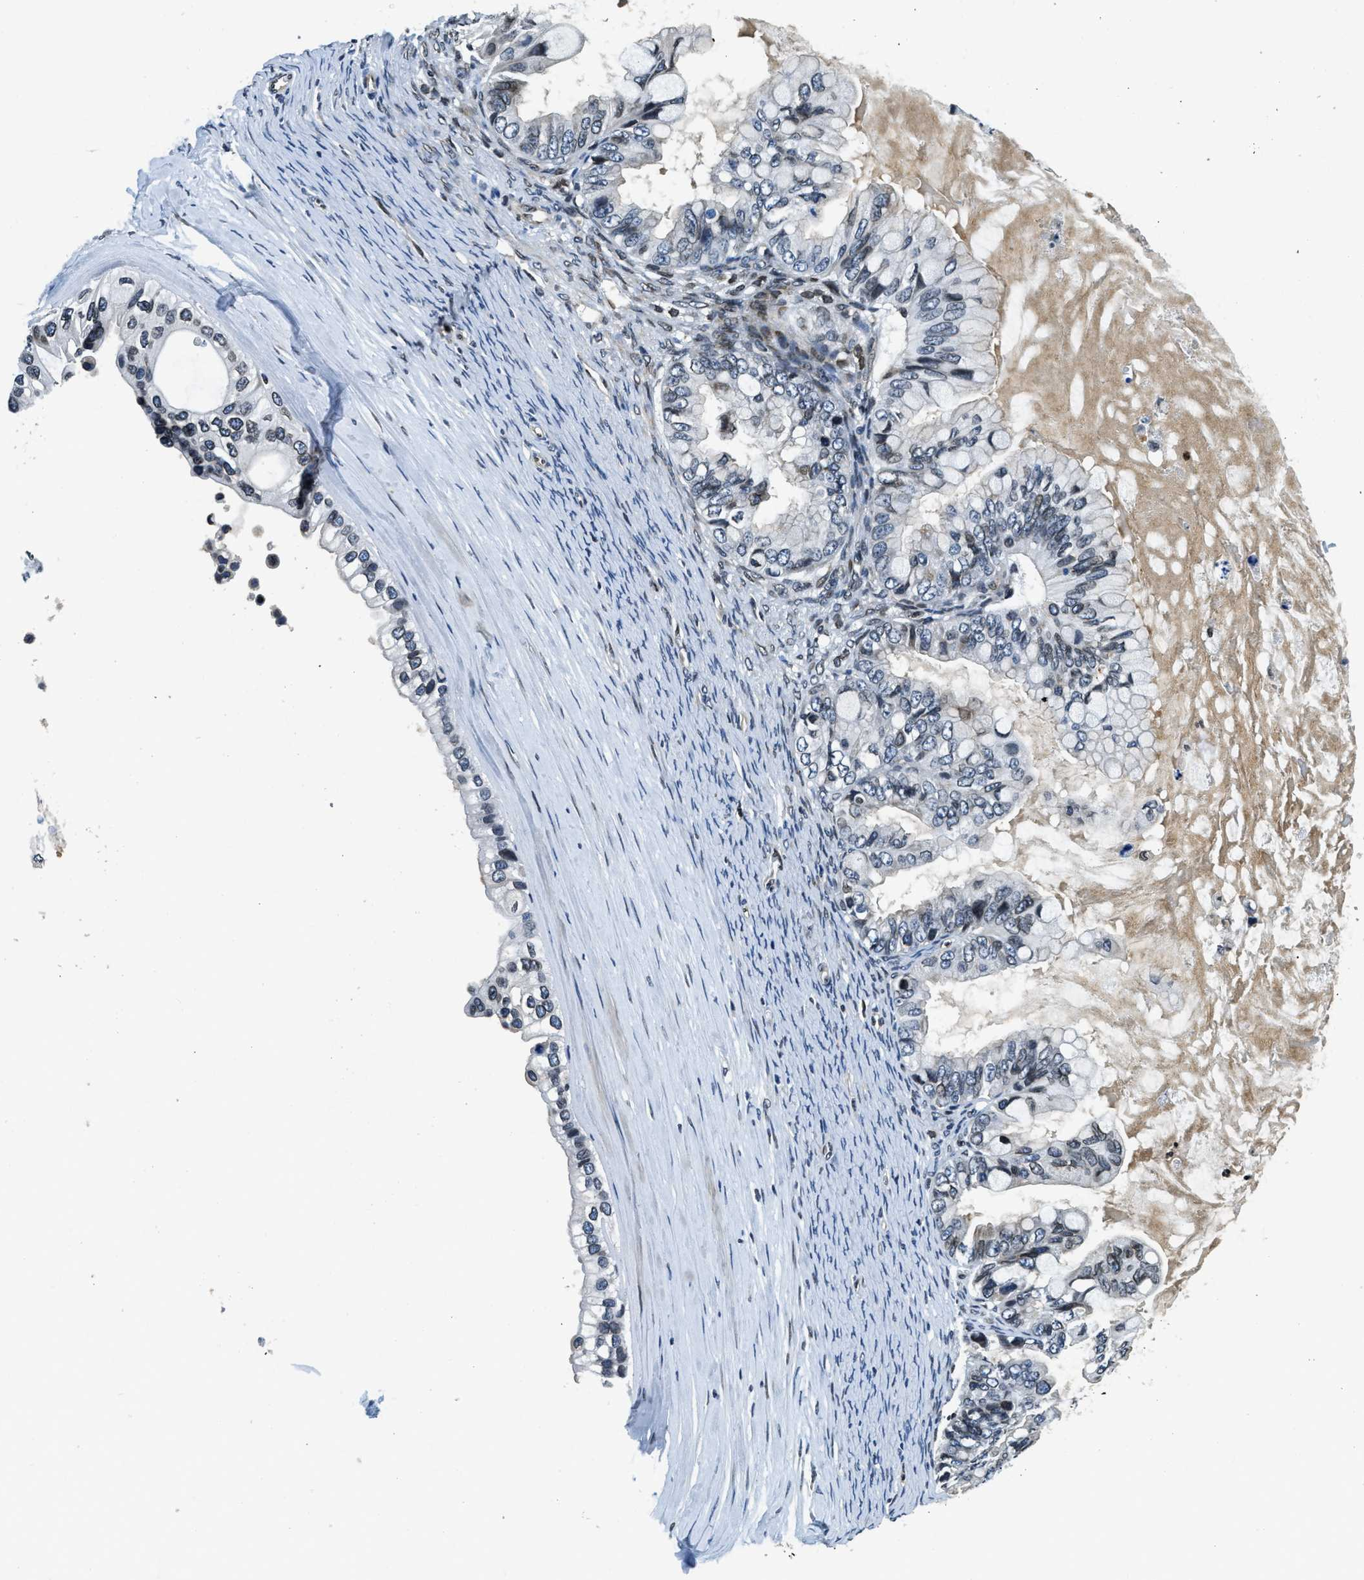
{"staining": {"intensity": "weak", "quantity": "25%-75%", "location": "nuclear"}, "tissue": "ovarian cancer", "cell_type": "Tumor cells", "image_type": "cancer", "snomed": [{"axis": "morphology", "description": "Cystadenocarcinoma, mucinous, NOS"}, {"axis": "topography", "description": "Ovary"}], "caption": "The image shows staining of mucinous cystadenocarcinoma (ovarian), revealing weak nuclear protein expression (brown color) within tumor cells.", "gene": "ZC3HC1", "patient": {"sex": "female", "age": 80}}